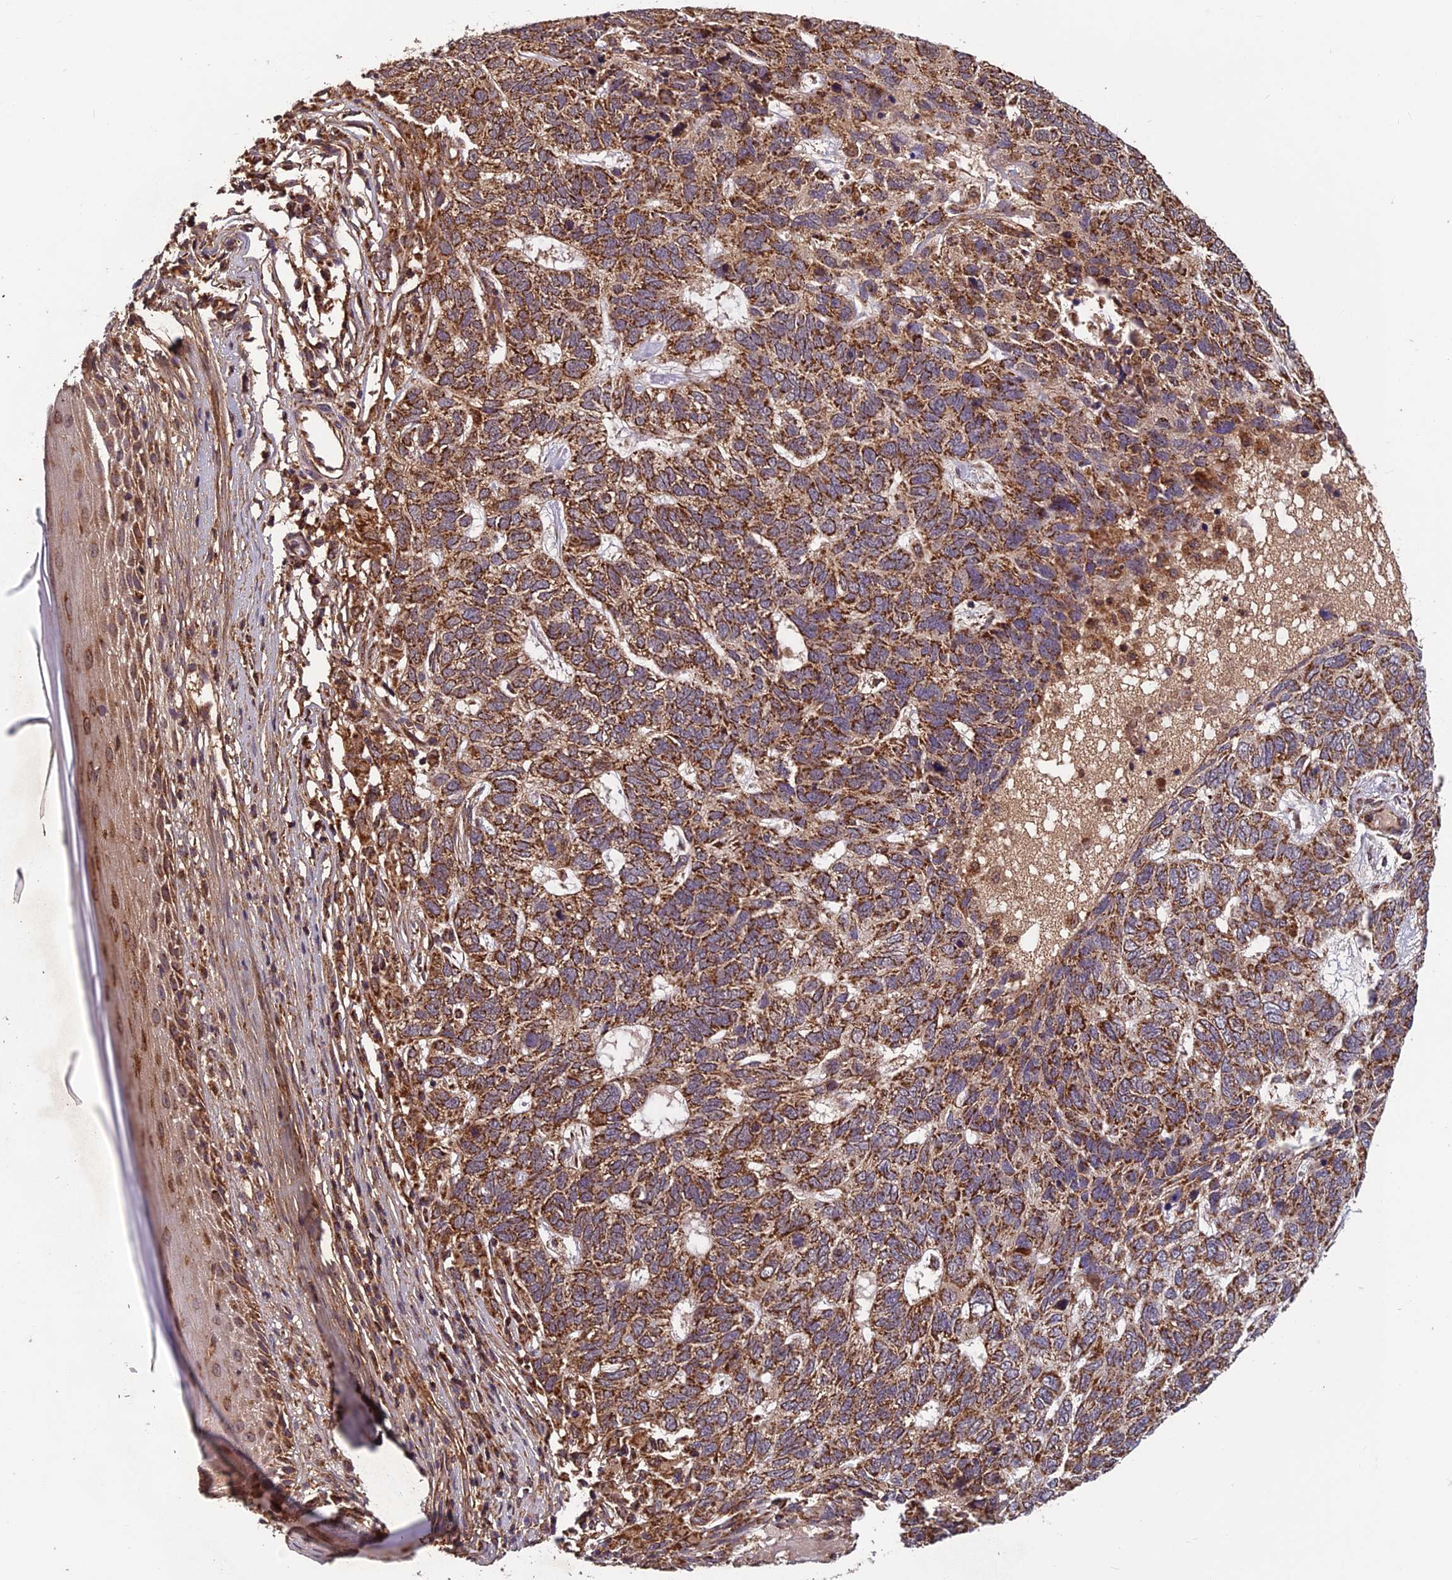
{"staining": {"intensity": "strong", "quantity": ">75%", "location": "cytoplasmic/membranous"}, "tissue": "skin cancer", "cell_type": "Tumor cells", "image_type": "cancer", "snomed": [{"axis": "morphology", "description": "Basal cell carcinoma"}, {"axis": "topography", "description": "Skin"}], "caption": "An image of human skin basal cell carcinoma stained for a protein displays strong cytoplasmic/membranous brown staining in tumor cells. Nuclei are stained in blue.", "gene": "CCDC15", "patient": {"sex": "female", "age": 65}}